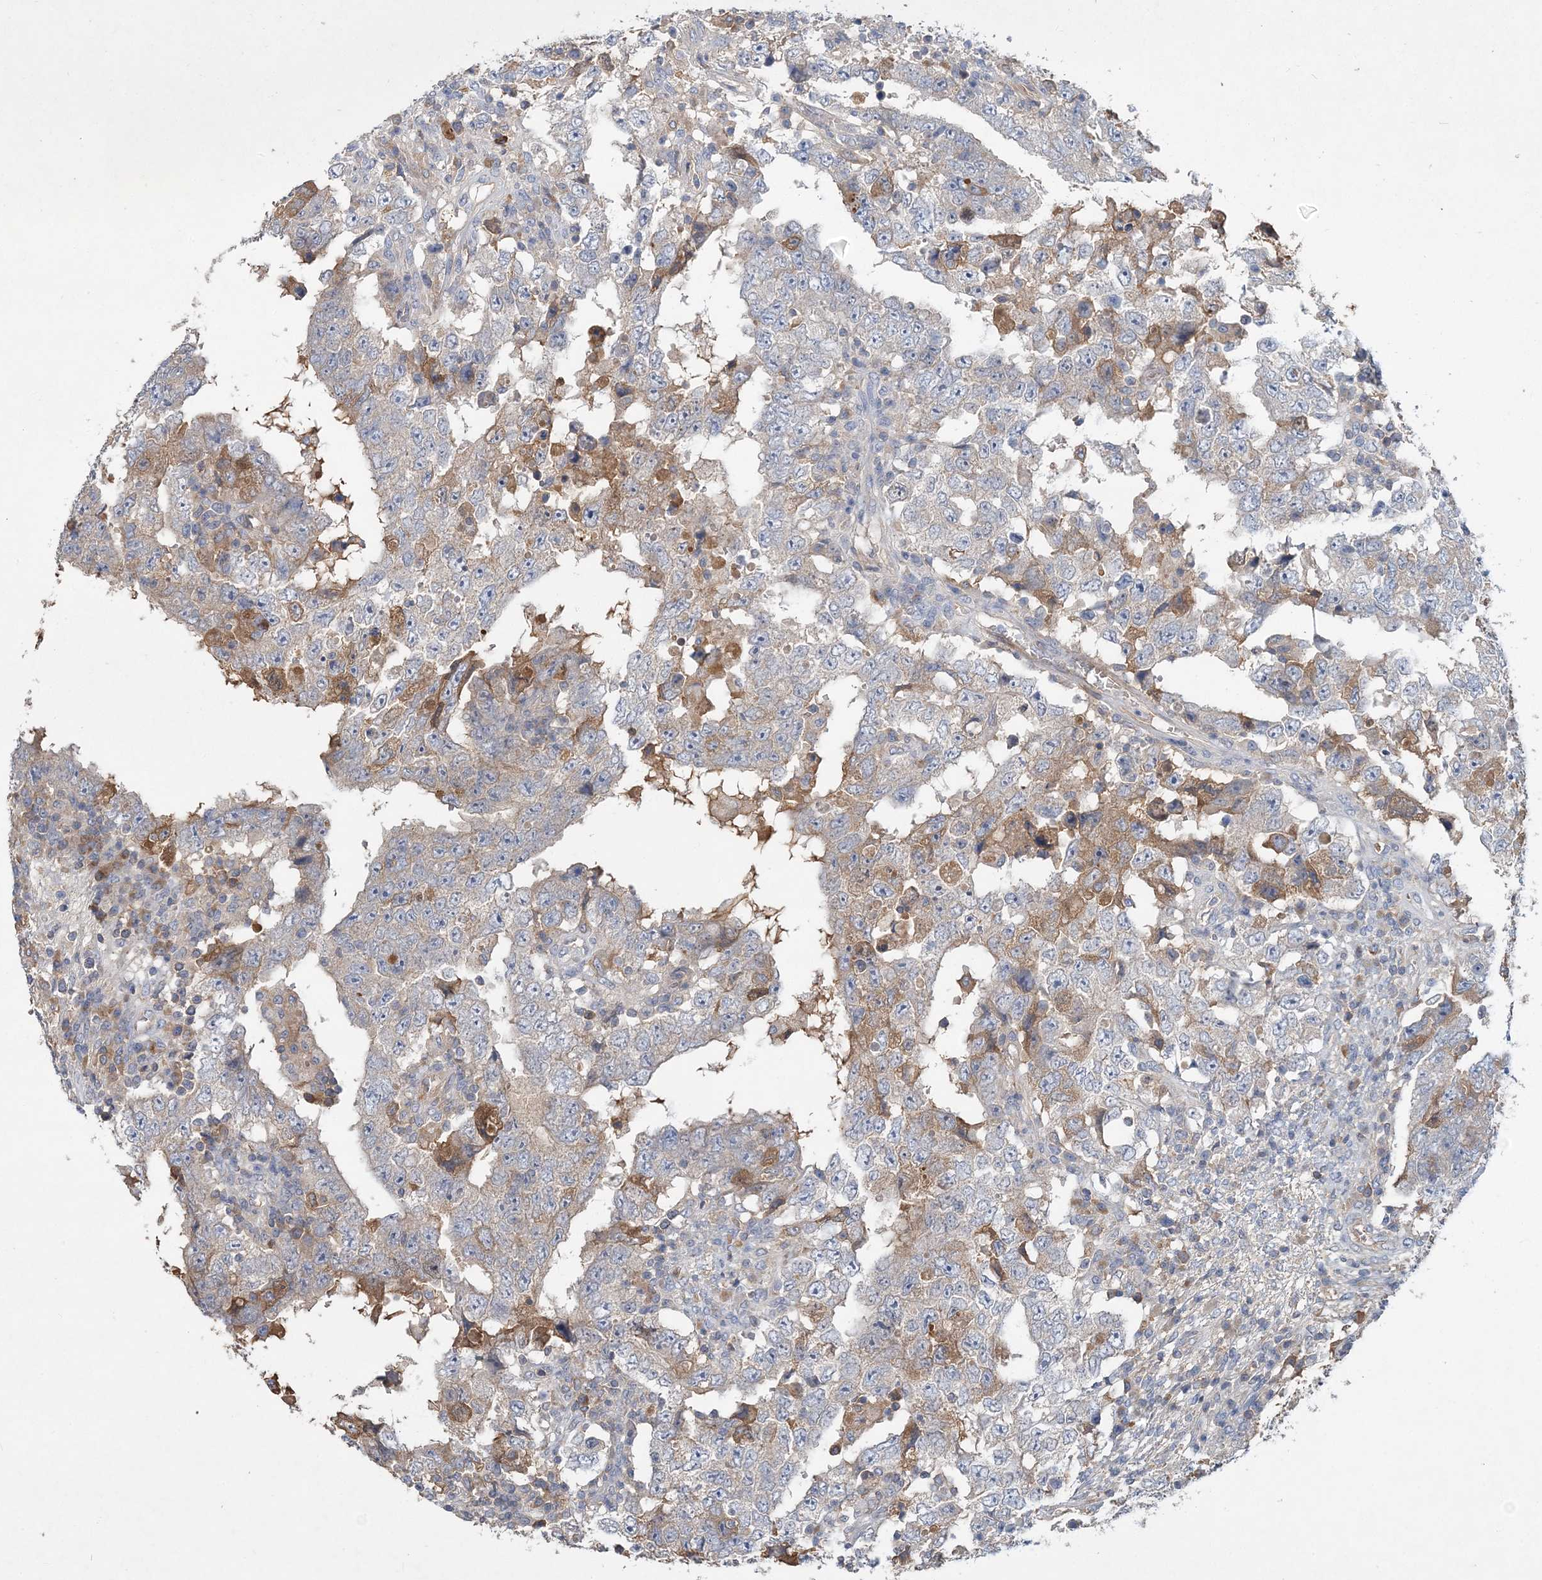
{"staining": {"intensity": "moderate", "quantity": "25%-75%", "location": "cytoplasmic/membranous"}, "tissue": "testis cancer", "cell_type": "Tumor cells", "image_type": "cancer", "snomed": [{"axis": "morphology", "description": "Carcinoma, Embryonal, NOS"}, {"axis": "topography", "description": "Testis"}], "caption": "A photomicrograph of testis cancer stained for a protein displays moderate cytoplasmic/membranous brown staining in tumor cells.", "gene": "RNF25", "patient": {"sex": "male", "age": 26}}